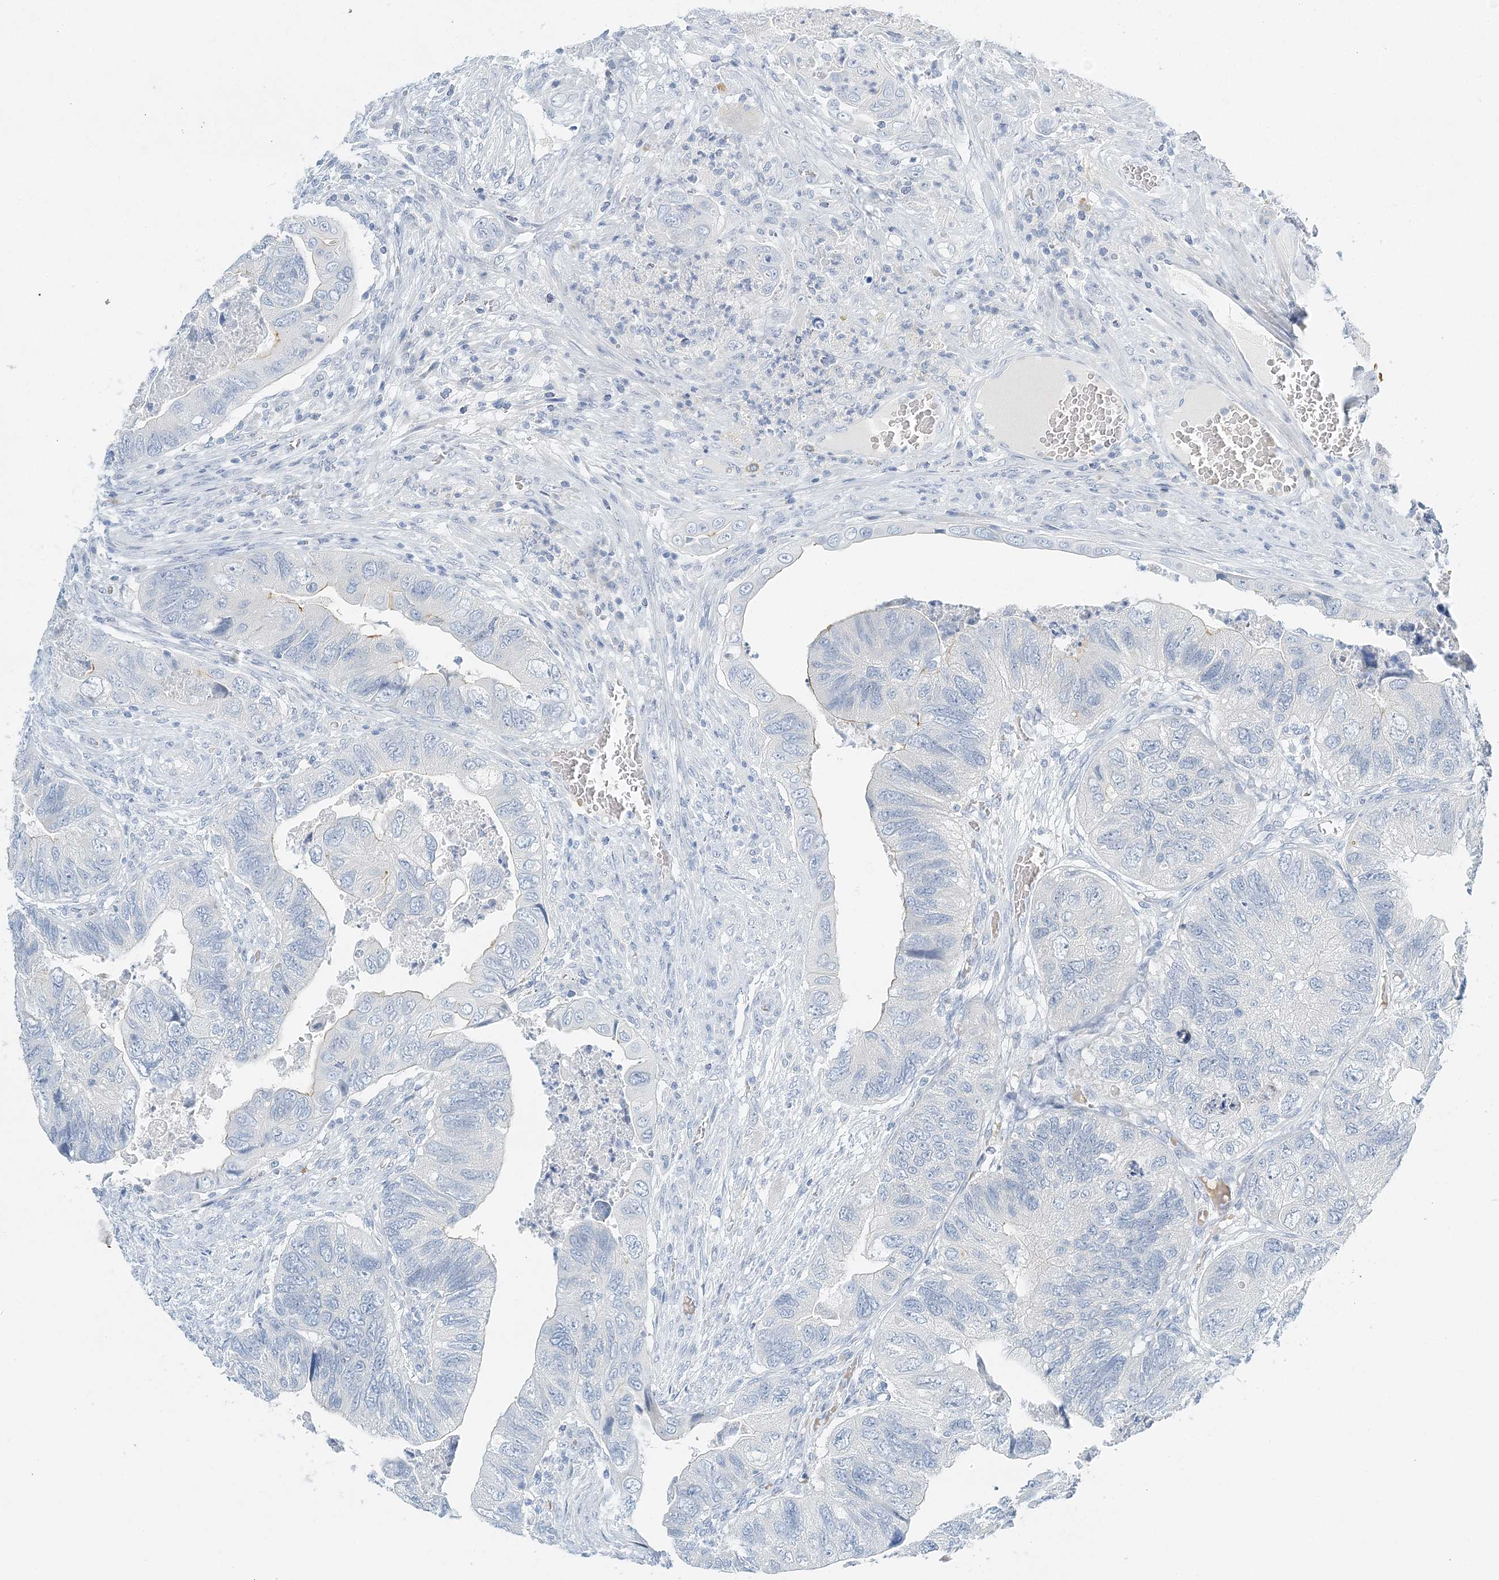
{"staining": {"intensity": "weak", "quantity": "<25%", "location": "cytoplasmic/membranous"}, "tissue": "colorectal cancer", "cell_type": "Tumor cells", "image_type": "cancer", "snomed": [{"axis": "morphology", "description": "Adenocarcinoma, NOS"}, {"axis": "topography", "description": "Rectum"}], "caption": "This is an IHC photomicrograph of colorectal cancer (adenocarcinoma). There is no positivity in tumor cells.", "gene": "VILL", "patient": {"sex": "male", "age": 63}}